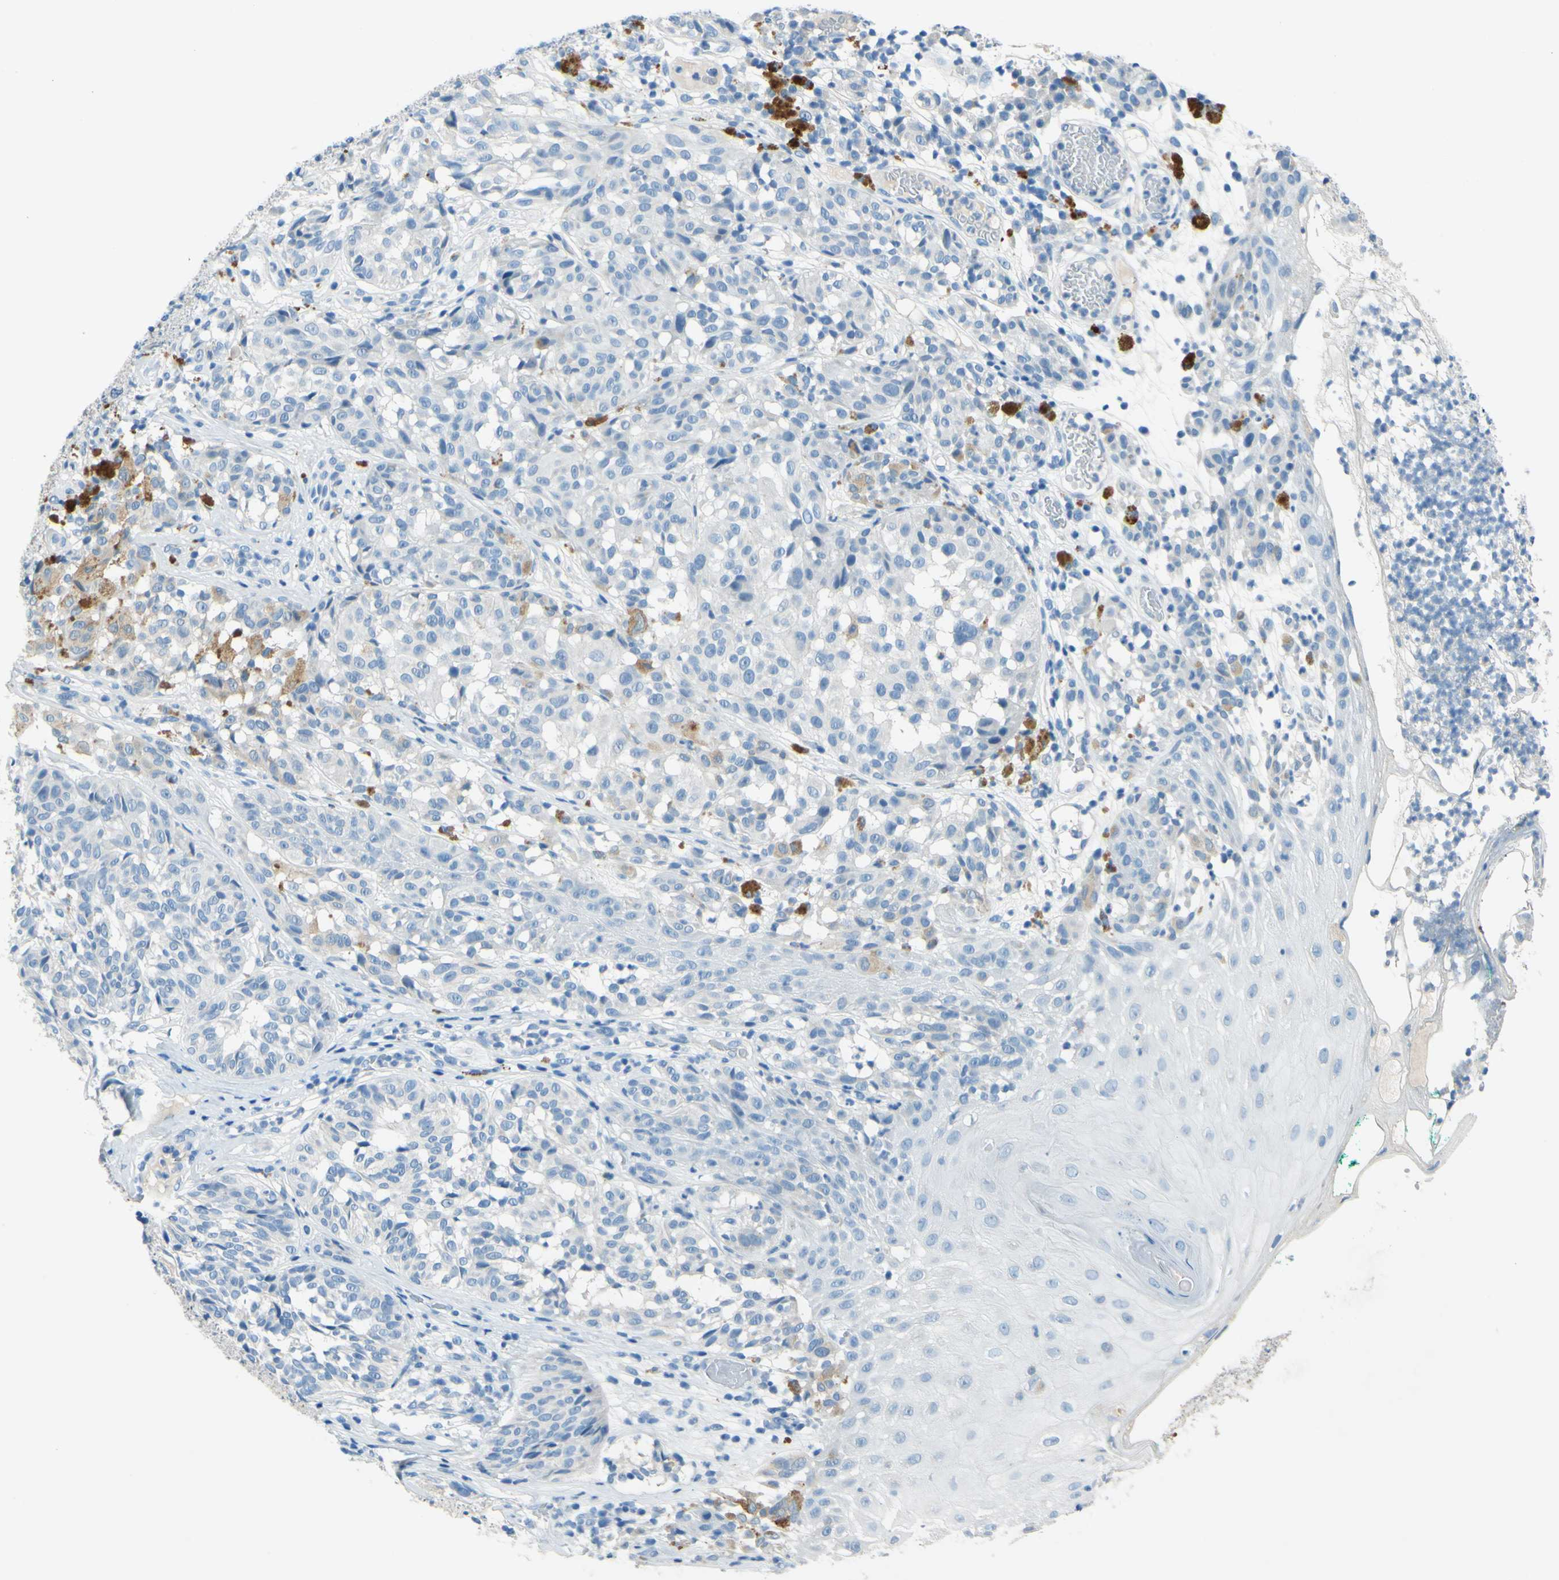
{"staining": {"intensity": "weak", "quantity": "<25%", "location": "cytoplasmic/membranous"}, "tissue": "melanoma", "cell_type": "Tumor cells", "image_type": "cancer", "snomed": [{"axis": "morphology", "description": "Malignant melanoma, NOS"}, {"axis": "topography", "description": "Skin"}], "caption": "This is a image of immunohistochemistry (IHC) staining of malignant melanoma, which shows no expression in tumor cells.", "gene": "CDH10", "patient": {"sex": "female", "age": 46}}